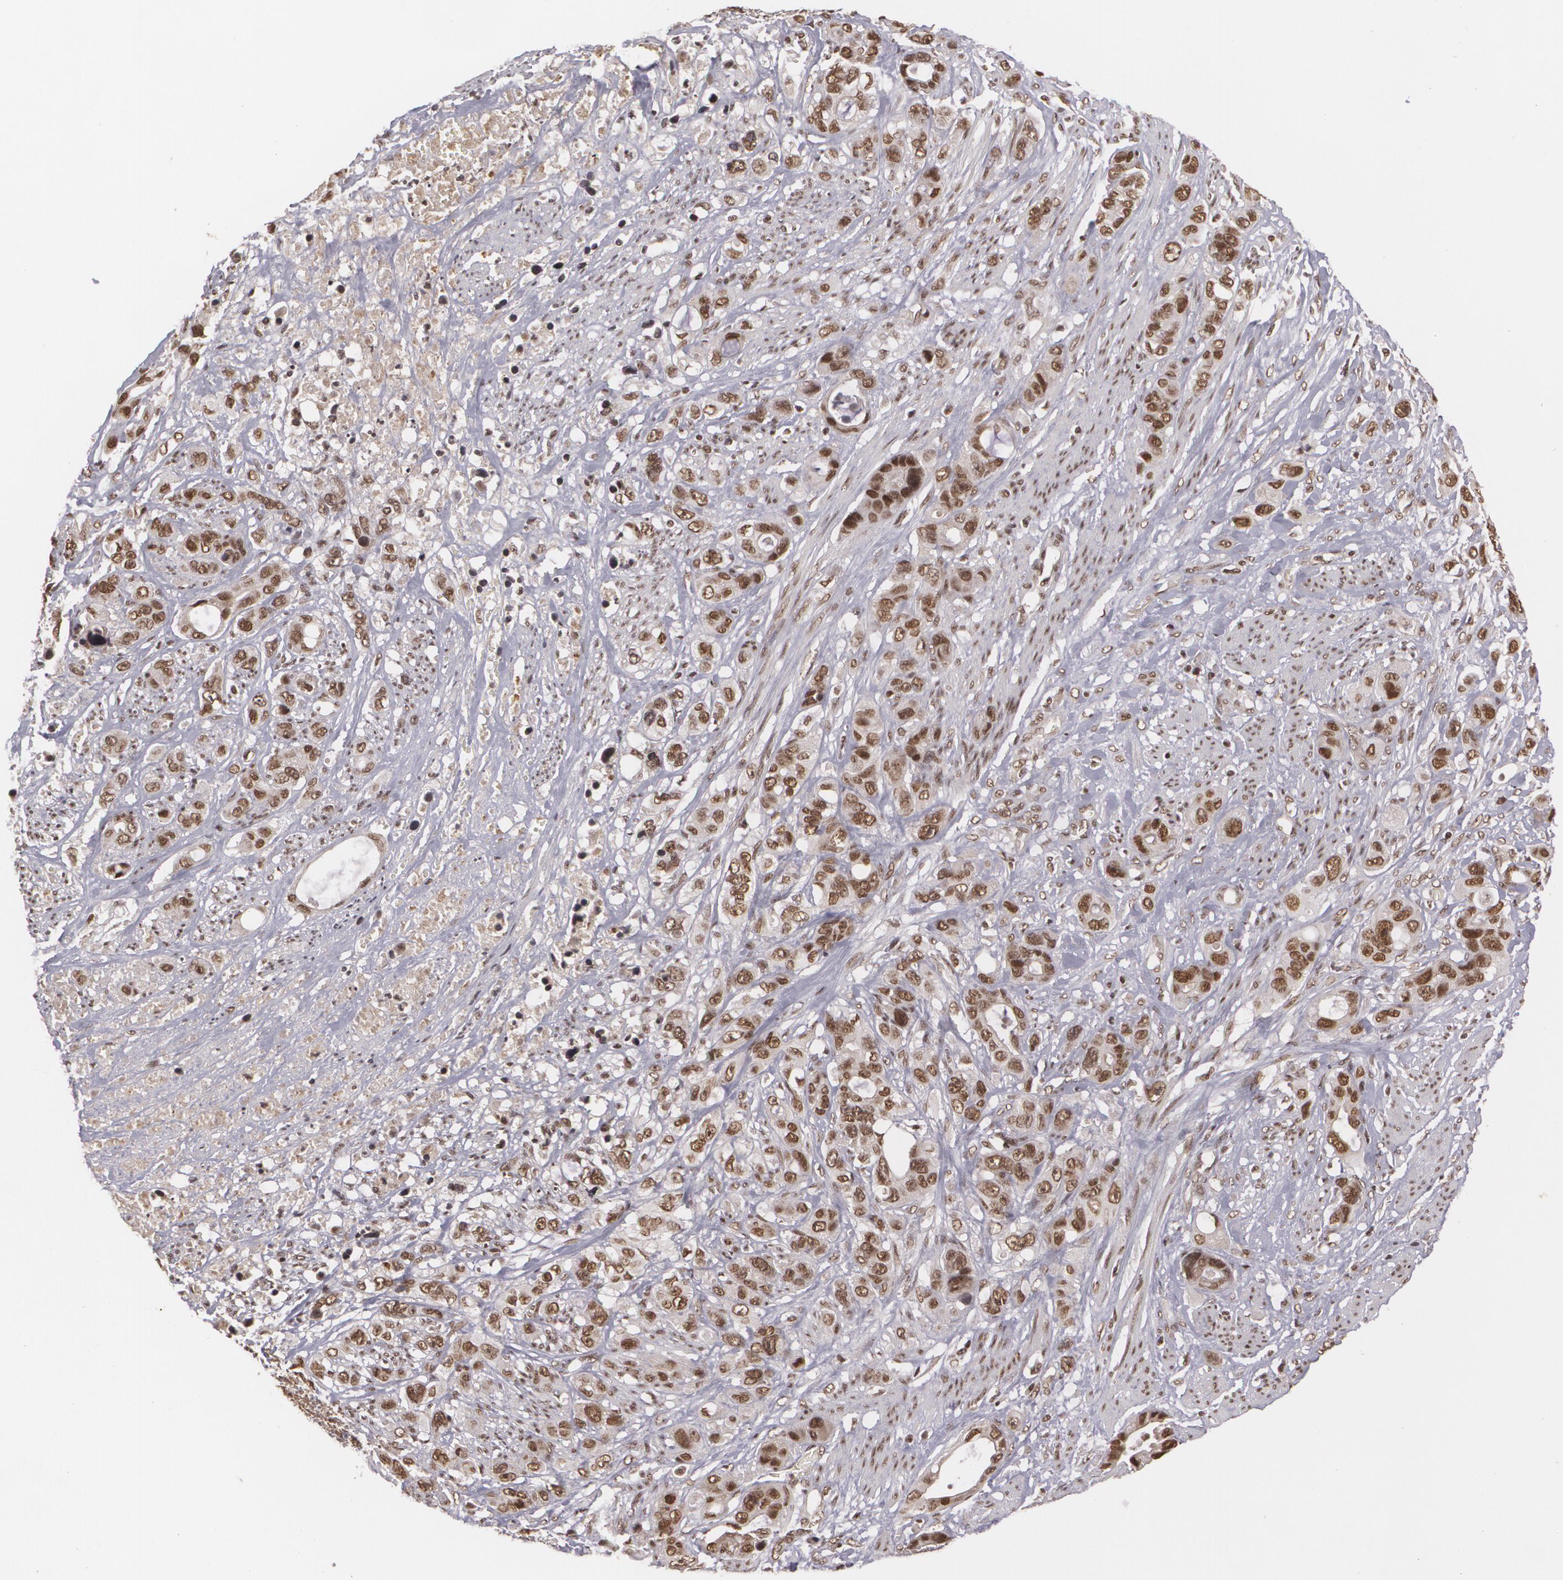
{"staining": {"intensity": "strong", "quantity": ">75%", "location": "nuclear"}, "tissue": "stomach cancer", "cell_type": "Tumor cells", "image_type": "cancer", "snomed": [{"axis": "morphology", "description": "Adenocarcinoma, NOS"}, {"axis": "topography", "description": "Stomach, upper"}], "caption": "Stomach cancer (adenocarcinoma) stained with a brown dye displays strong nuclear positive staining in approximately >75% of tumor cells.", "gene": "RXRB", "patient": {"sex": "male", "age": 47}}